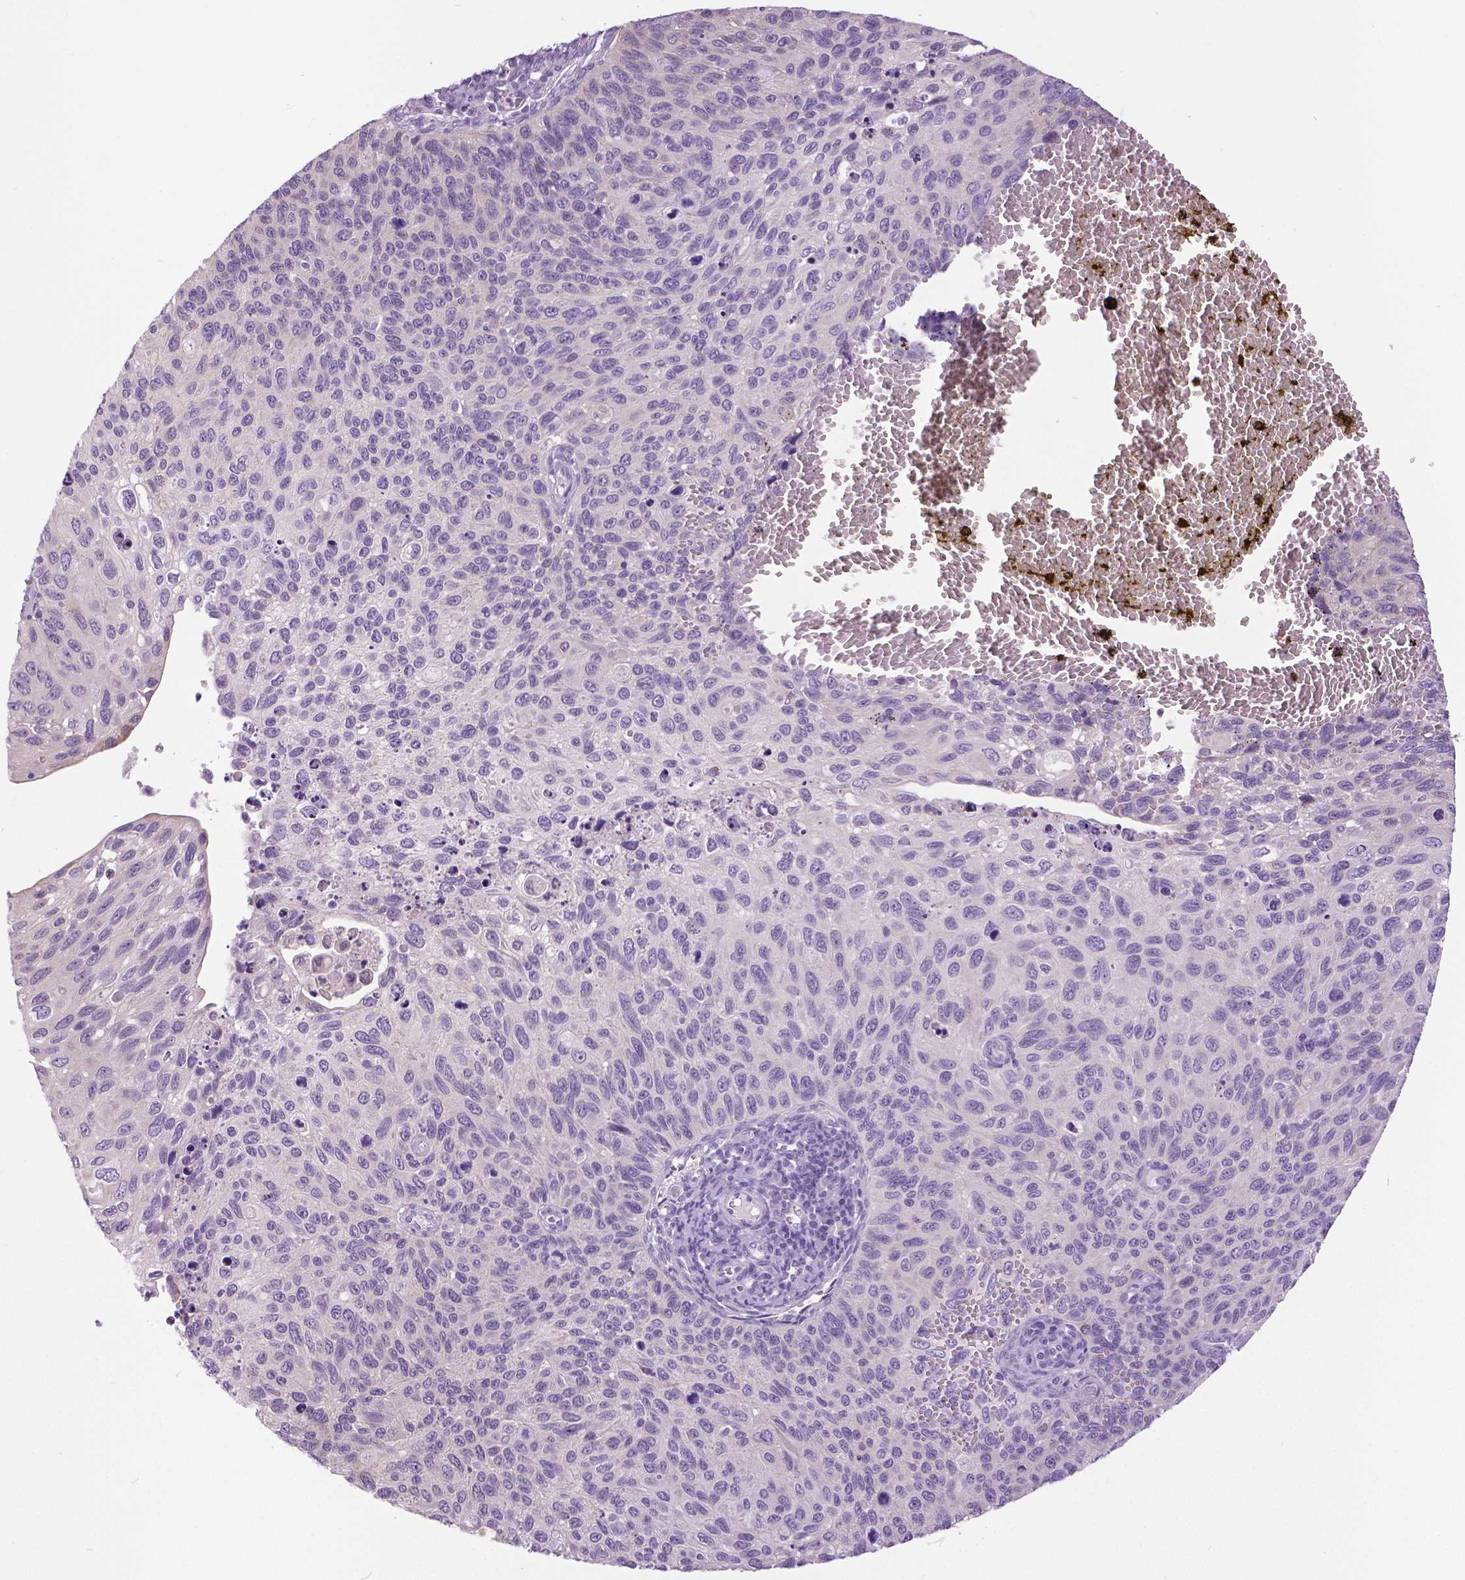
{"staining": {"intensity": "negative", "quantity": "none", "location": "none"}, "tissue": "cervical cancer", "cell_type": "Tumor cells", "image_type": "cancer", "snomed": [{"axis": "morphology", "description": "Squamous cell carcinoma, NOS"}, {"axis": "topography", "description": "Cervix"}], "caption": "A high-resolution micrograph shows IHC staining of cervical cancer, which displays no significant positivity in tumor cells.", "gene": "TP53TG5", "patient": {"sex": "female", "age": 70}}